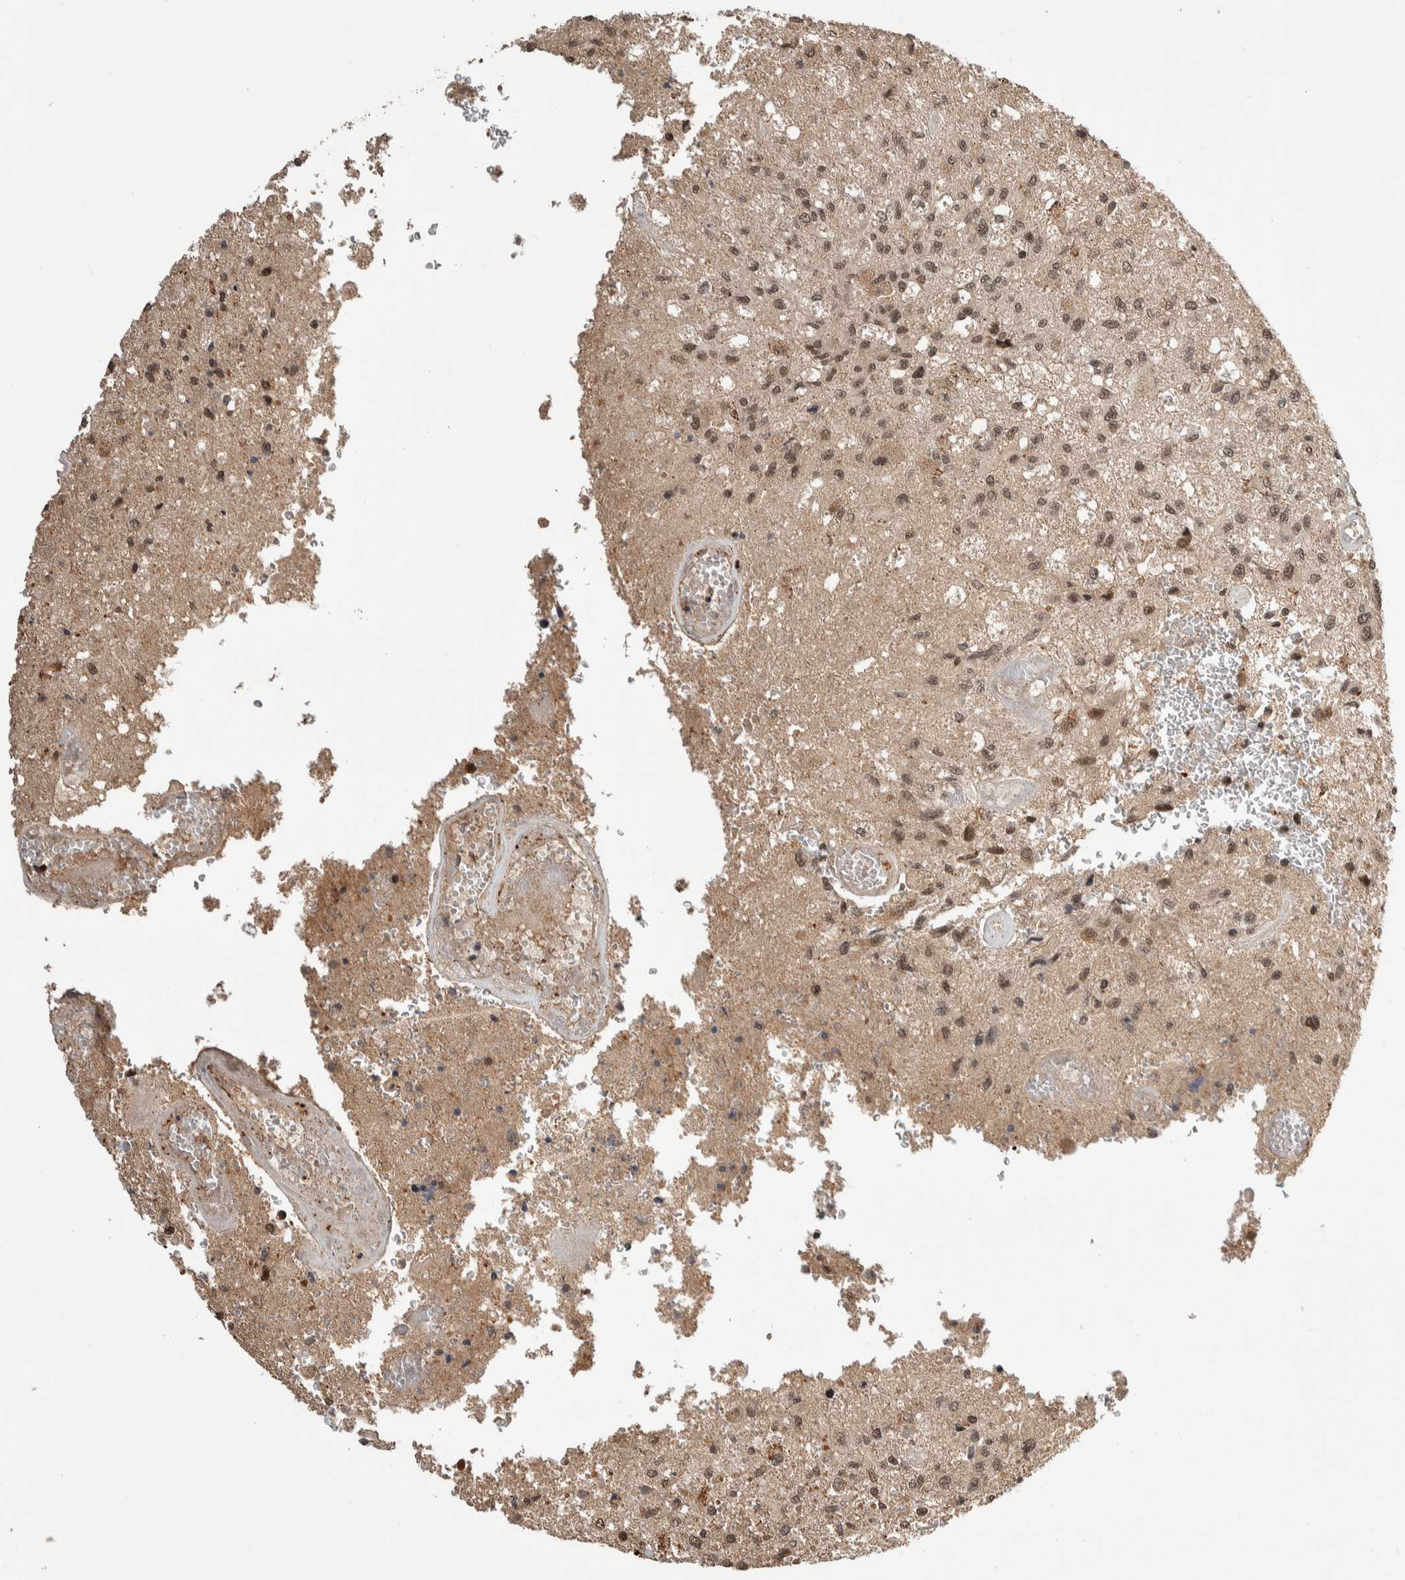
{"staining": {"intensity": "moderate", "quantity": ">75%", "location": "nuclear"}, "tissue": "glioma", "cell_type": "Tumor cells", "image_type": "cancer", "snomed": [{"axis": "morphology", "description": "Normal tissue, NOS"}, {"axis": "morphology", "description": "Glioma, malignant, High grade"}, {"axis": "topography", "description": "Cerebral cortex"}], "caption": "IHC of human malignant glioma (high-grade) demonstrates medium levels of moderate nuclear positivity in about >75% of tumor cells.", "gene": "ZNF592", "patient": {"sex": "male", "age": 77}}